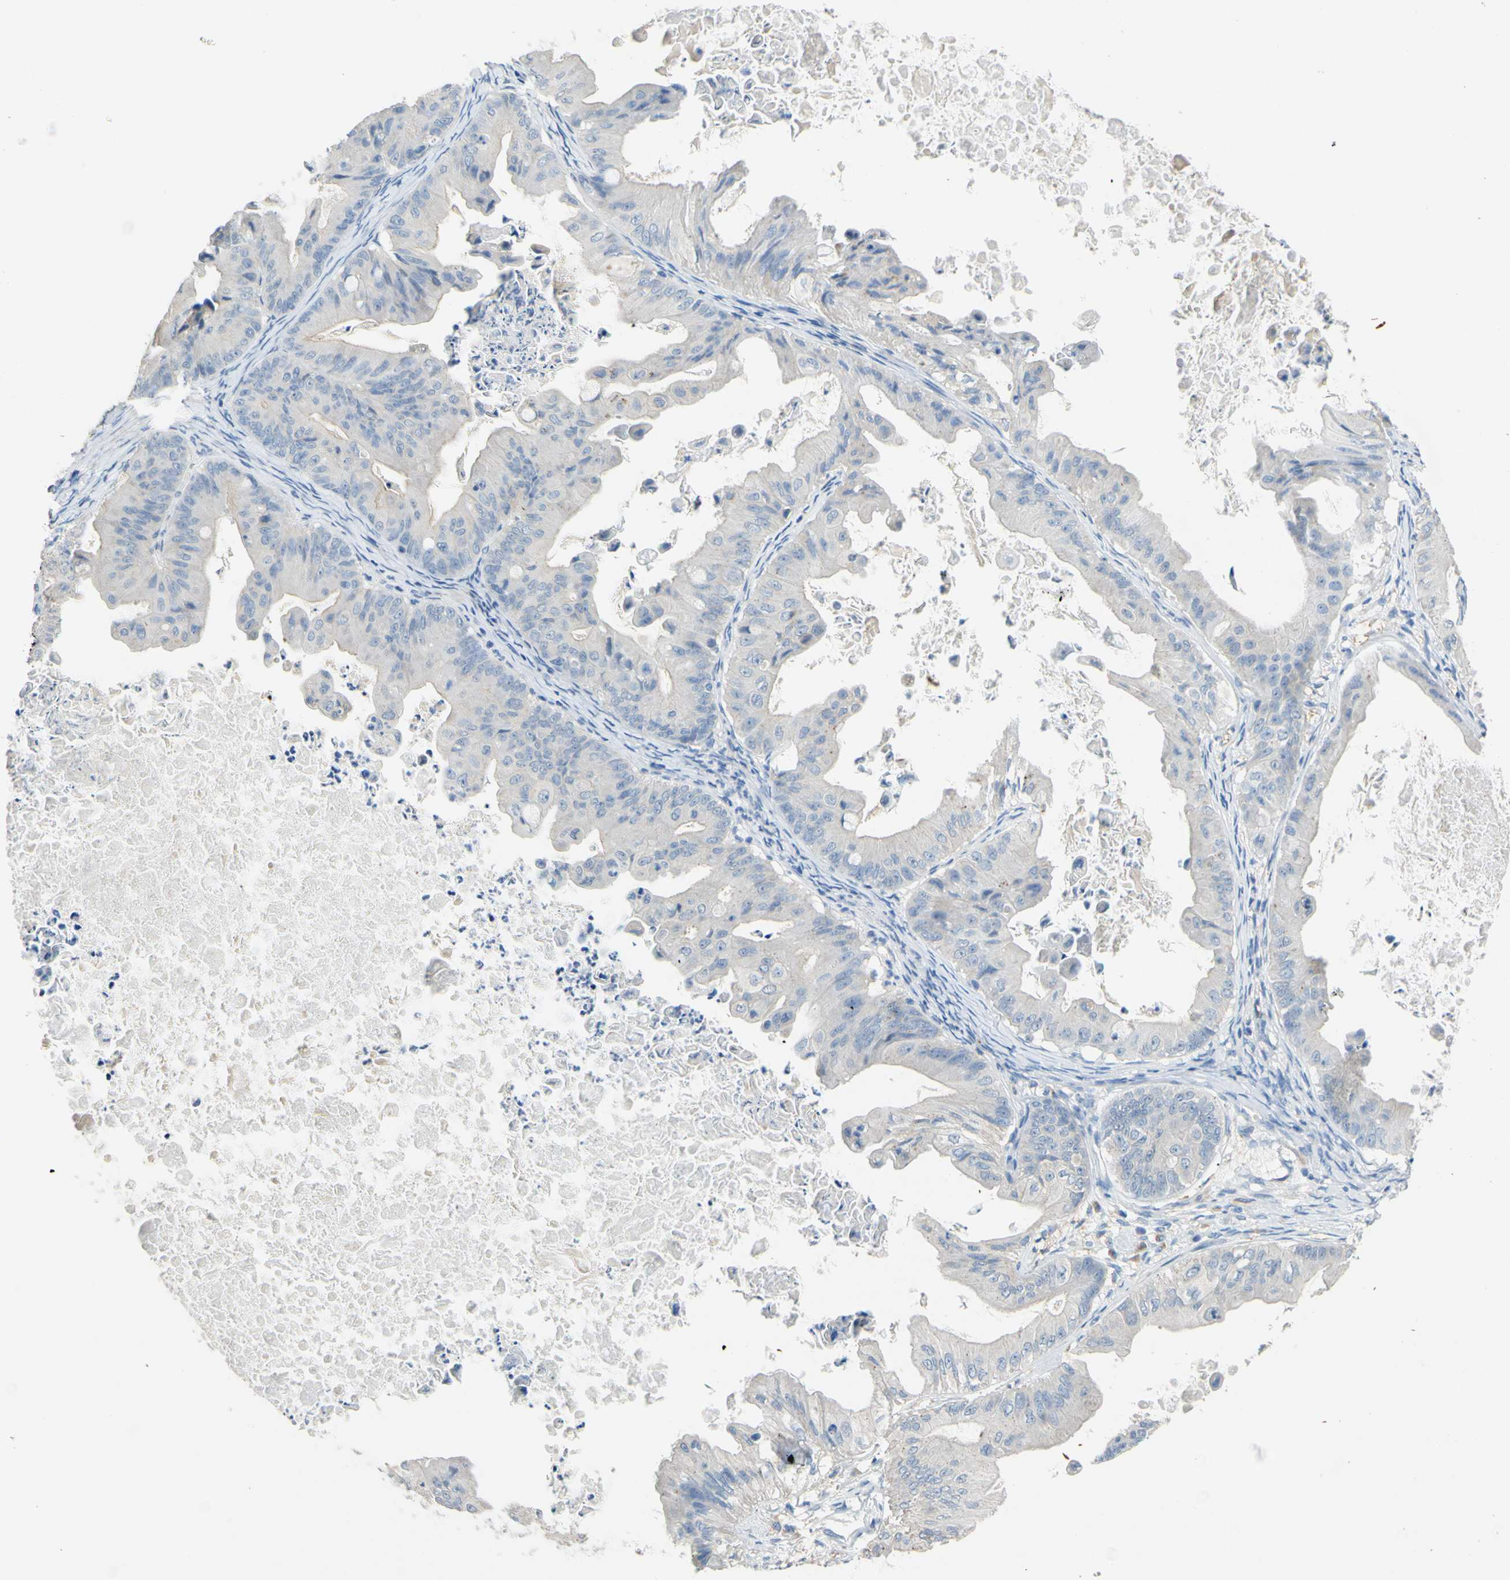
{"staining": {"intensity": "negative", "quantity": "none", "location": "none"}, "tissue": "ovarian cancer", "cell_type": "Tumor cells", "image_type": "cancer", "snomed": [{"axis": "morphology", "description": "Cystadenocarcinoma, mucinous, NOS"}, {"axis": "topography", "description": "Ovary"}], "caption": "Mucinous cystadenocarcinoma (ovarian) stained for a protein using immunohistochemistry (IHC) demonstrates no staining tumor cells.", "gene": "CDH10", "patient": {"sex": "female", "age": 37}}